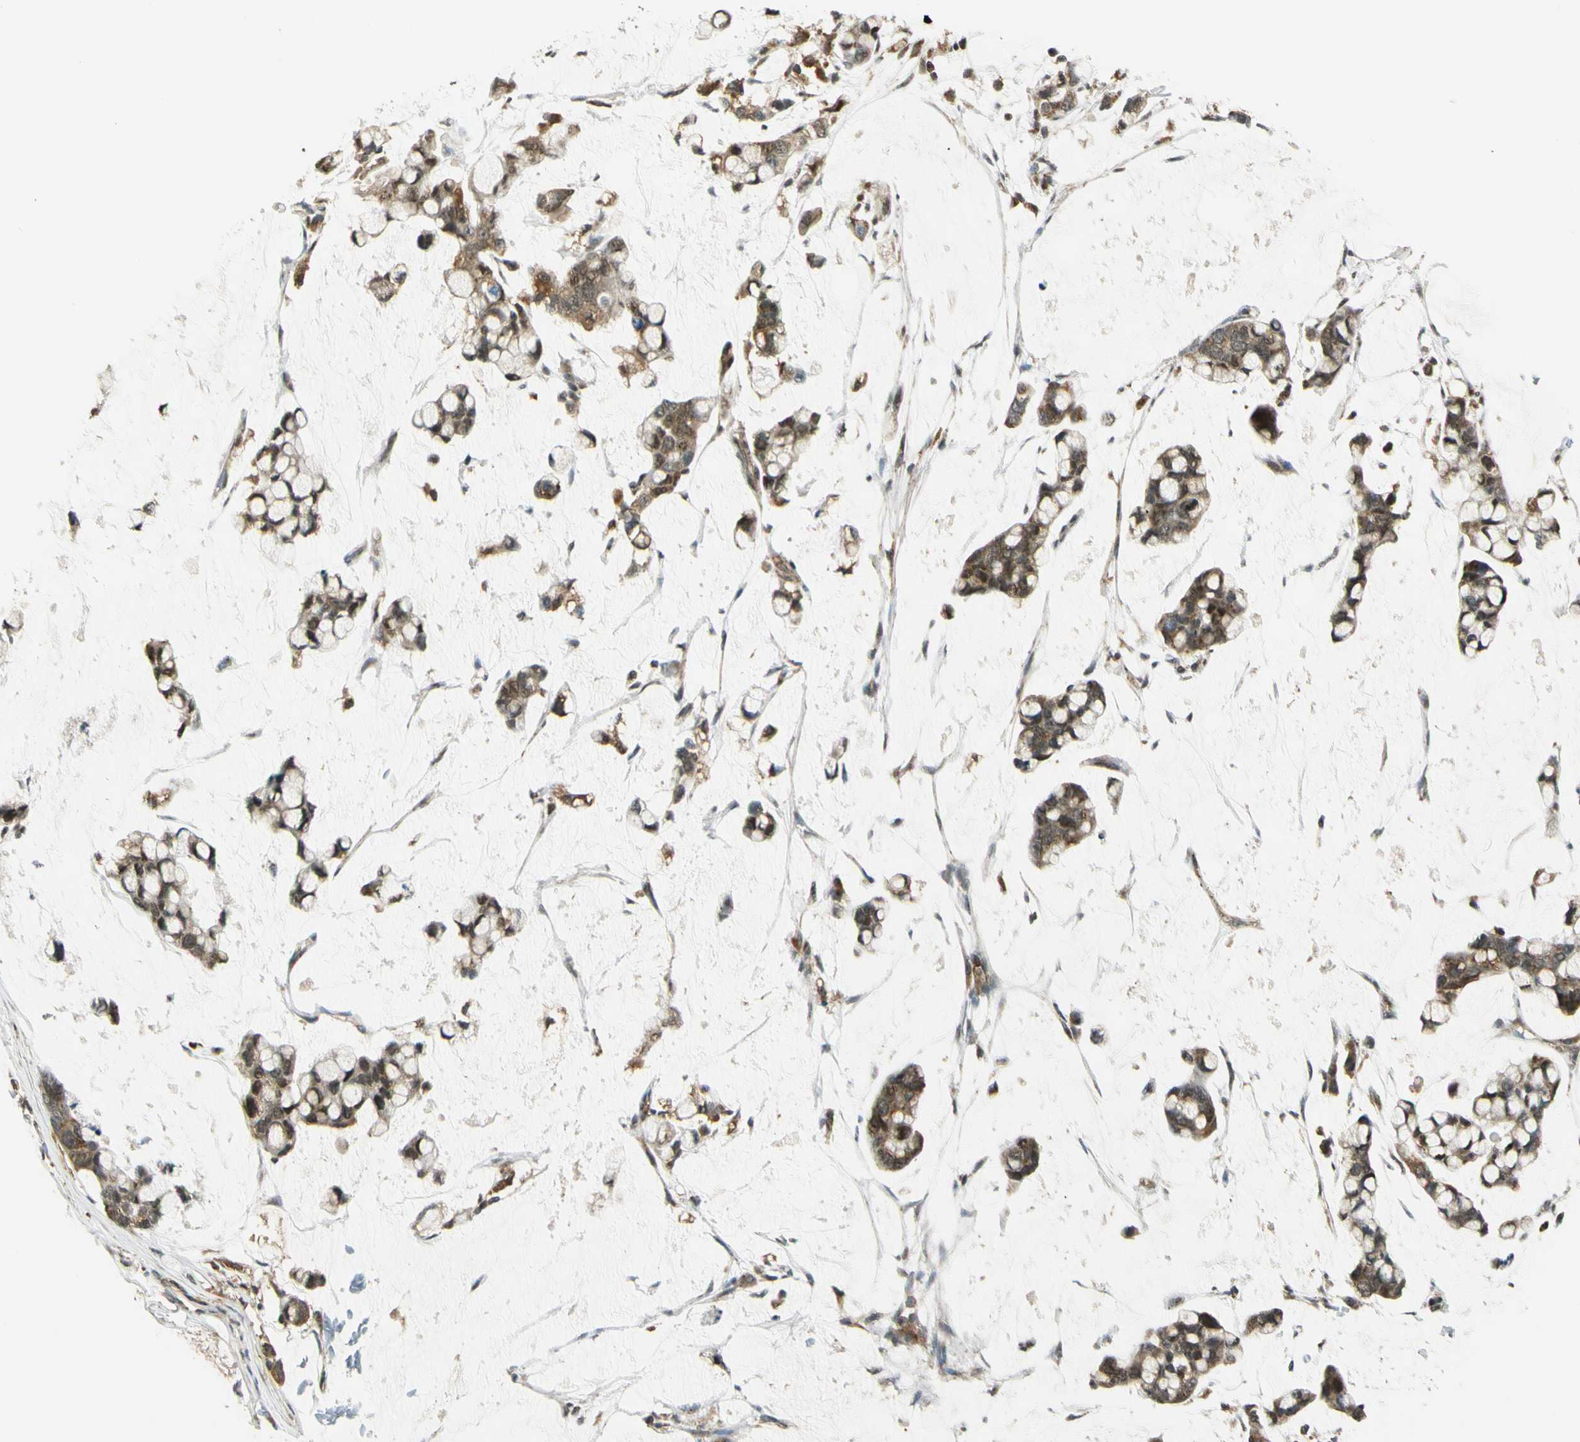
{"staining": {"intensity": "weak", "quantity": ">75%", "location": "cytoplasmic/membranous"}, "tissue": "stomach cancer", "cell_type": "Tumor cells", "image_type": "cancer", "snomed": [{"axis": "morphology", "description": "Adenocarcinoma, NOS"}, {"axis": "topography", "description": "Stomach, lower"}], "caption": "The photomicrograph shows immunohistochemical staining of stomach cancer. There is weak cytoplasmic/membranous expression is identified in about >75% of tumor cells.", "gene": "LAMTOR1", "patient": {"sex": "male", "age": 84}}